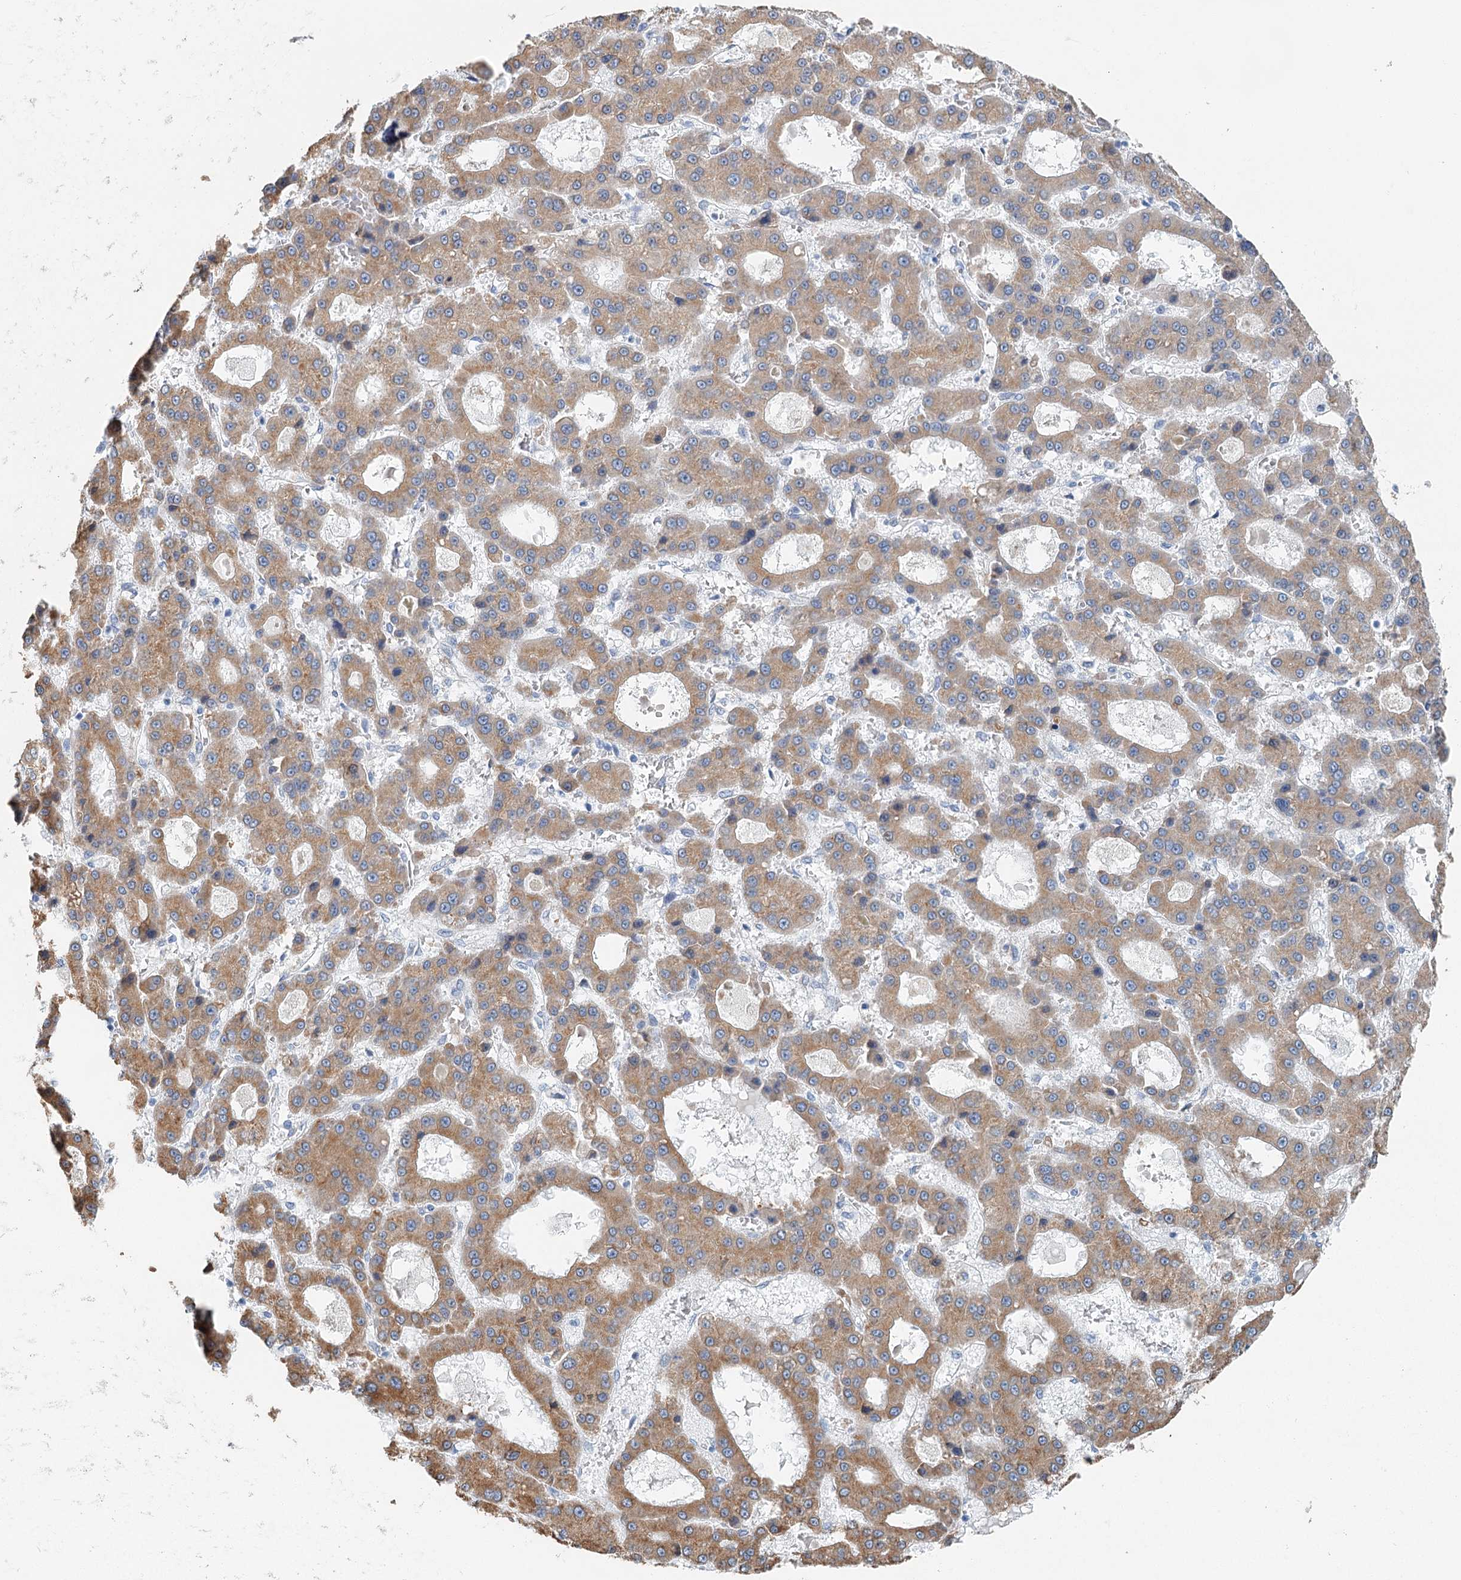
{"staining": {"intensity": "moderate", "quantity": ">75%", "location": "cytoplasmic/membranous"}, "tissue": "liver cancer", "cell_type": "Tumor cells", "image_type": "cancer", "snomed": [{"axis": "morphology", "description": "Carcinoma, Hepatocellular, NOS"}, {"axis": "topography", "description": "Liver"}], "caption": "The immunohistochemical stain shows moderate cytoplasmic/membranous expression in tumor cells of liver cancer (hepatocellular carcinoma) tissue.", "gene": "ZNF527", "patient": {"sex": "male", "age": 70}}